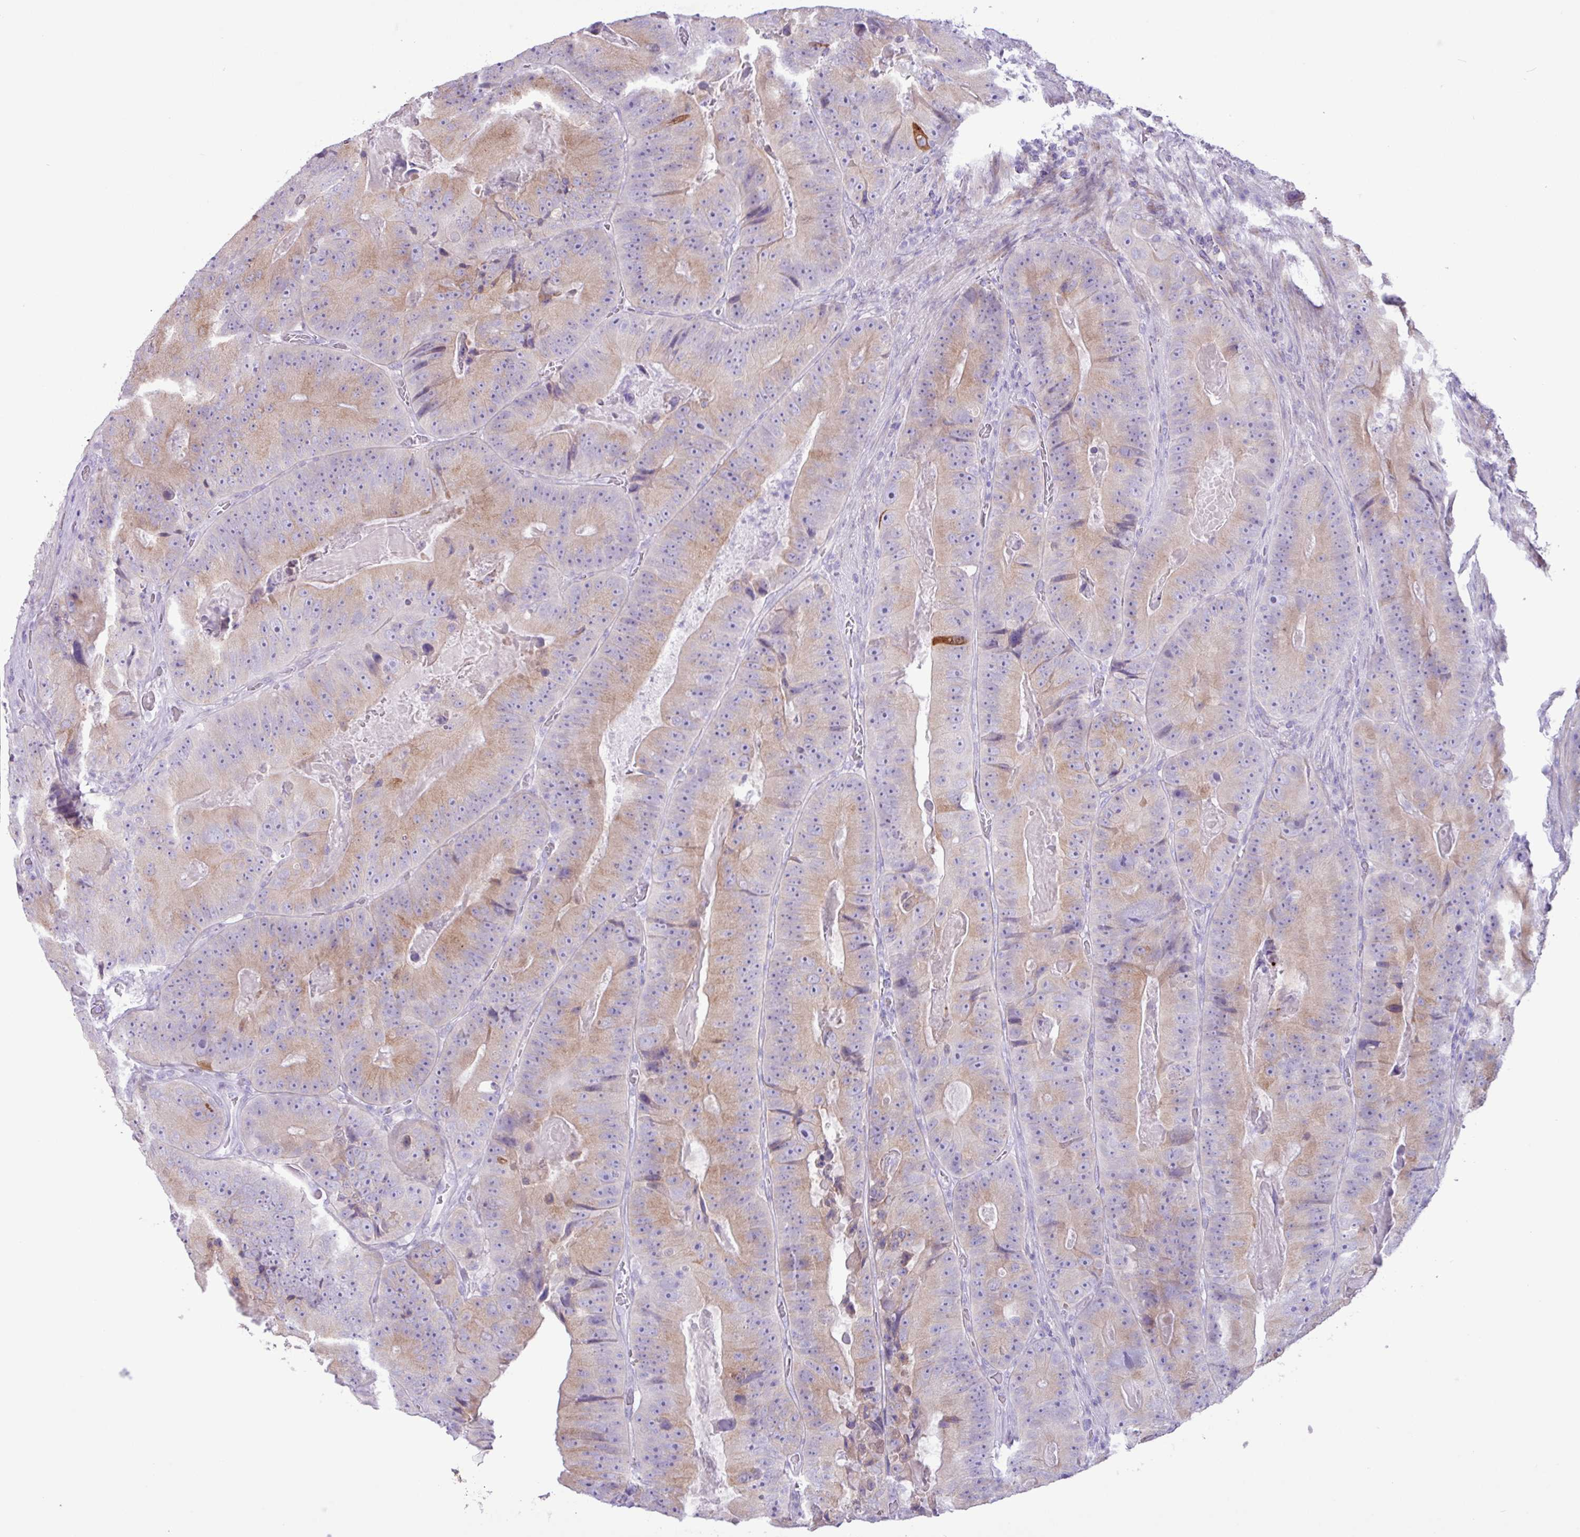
{"staining": {"intensity": "weak", "quantity": "25%-75%", "location": "cytoplasmic/membranous"}, "tissue": "colorectal cancer", "cell_type": "Tumor cells", "image_type": "cancer", "snomed": [{"axis": "morphology", "description": "Adenocarcinoma, NOS"}, {"axis": "topography", "description": "Colon"}], "caption": "IHC of colorectal cancer displays low levels of weak cytoplasmic/membranous positivity in approximately 25%-75% of tumor cells.", "gene": "SLC38A1", "patient": {"sex": "female", "age": 86}}